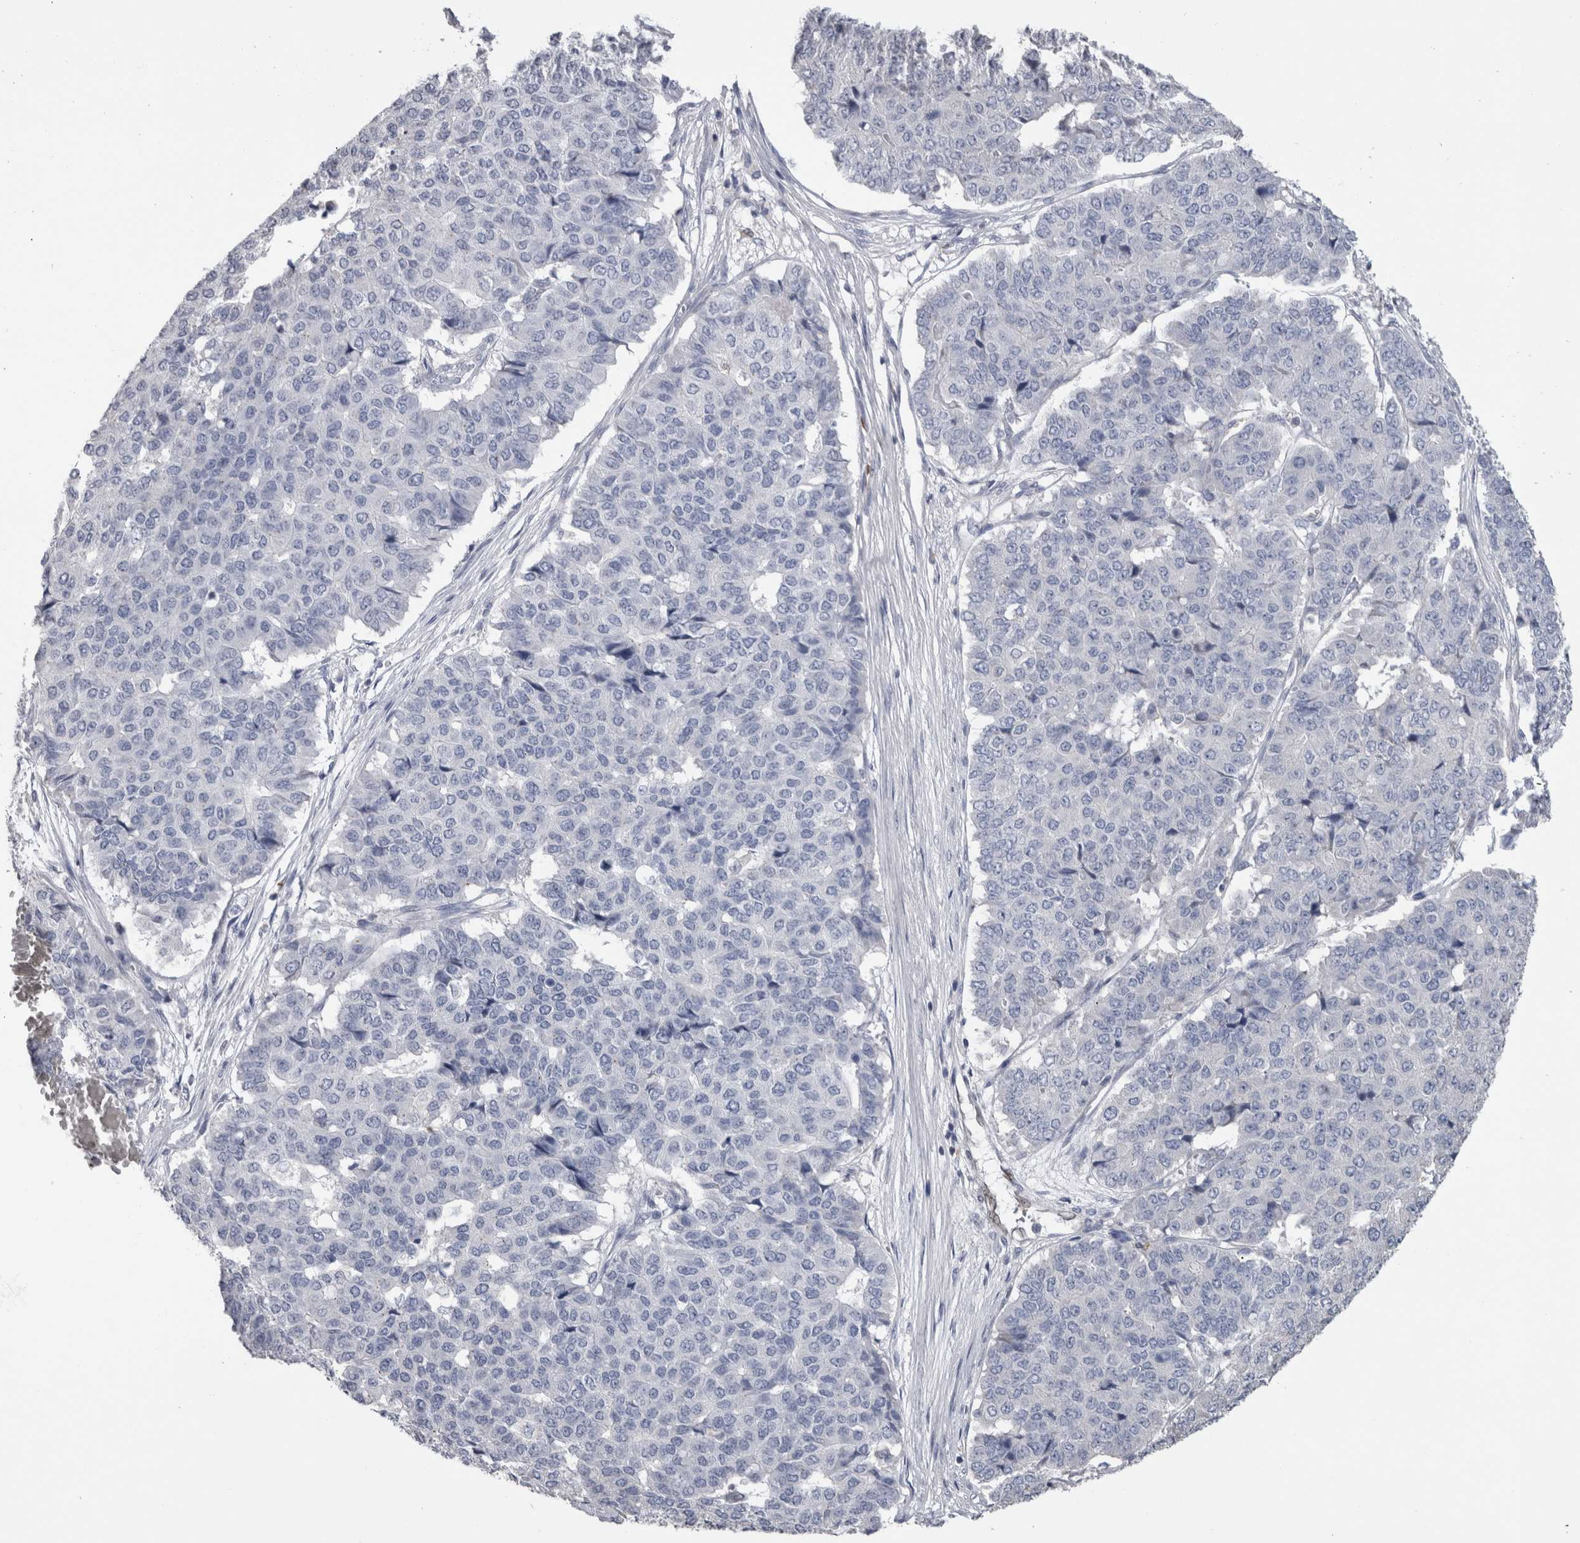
{"staining": {"intensity": "negative", "quantity": "none", "location": "none"}, "tissue": "pancreatic cancer", "cell_type": "Tumor cells", "image_type": "cancer", "snomed": [{"axis": "morphology", "description": "Adenocarcinoma, NOS"}, {"axis": "topography", "description": "Pancreas"}], "caption": "Immunohistochemistry of human pancreatic adenocarcinoma reveals no expression in tumor cells.", "gene": "IL33", "patient": {"sex": "male", "age": 50}}